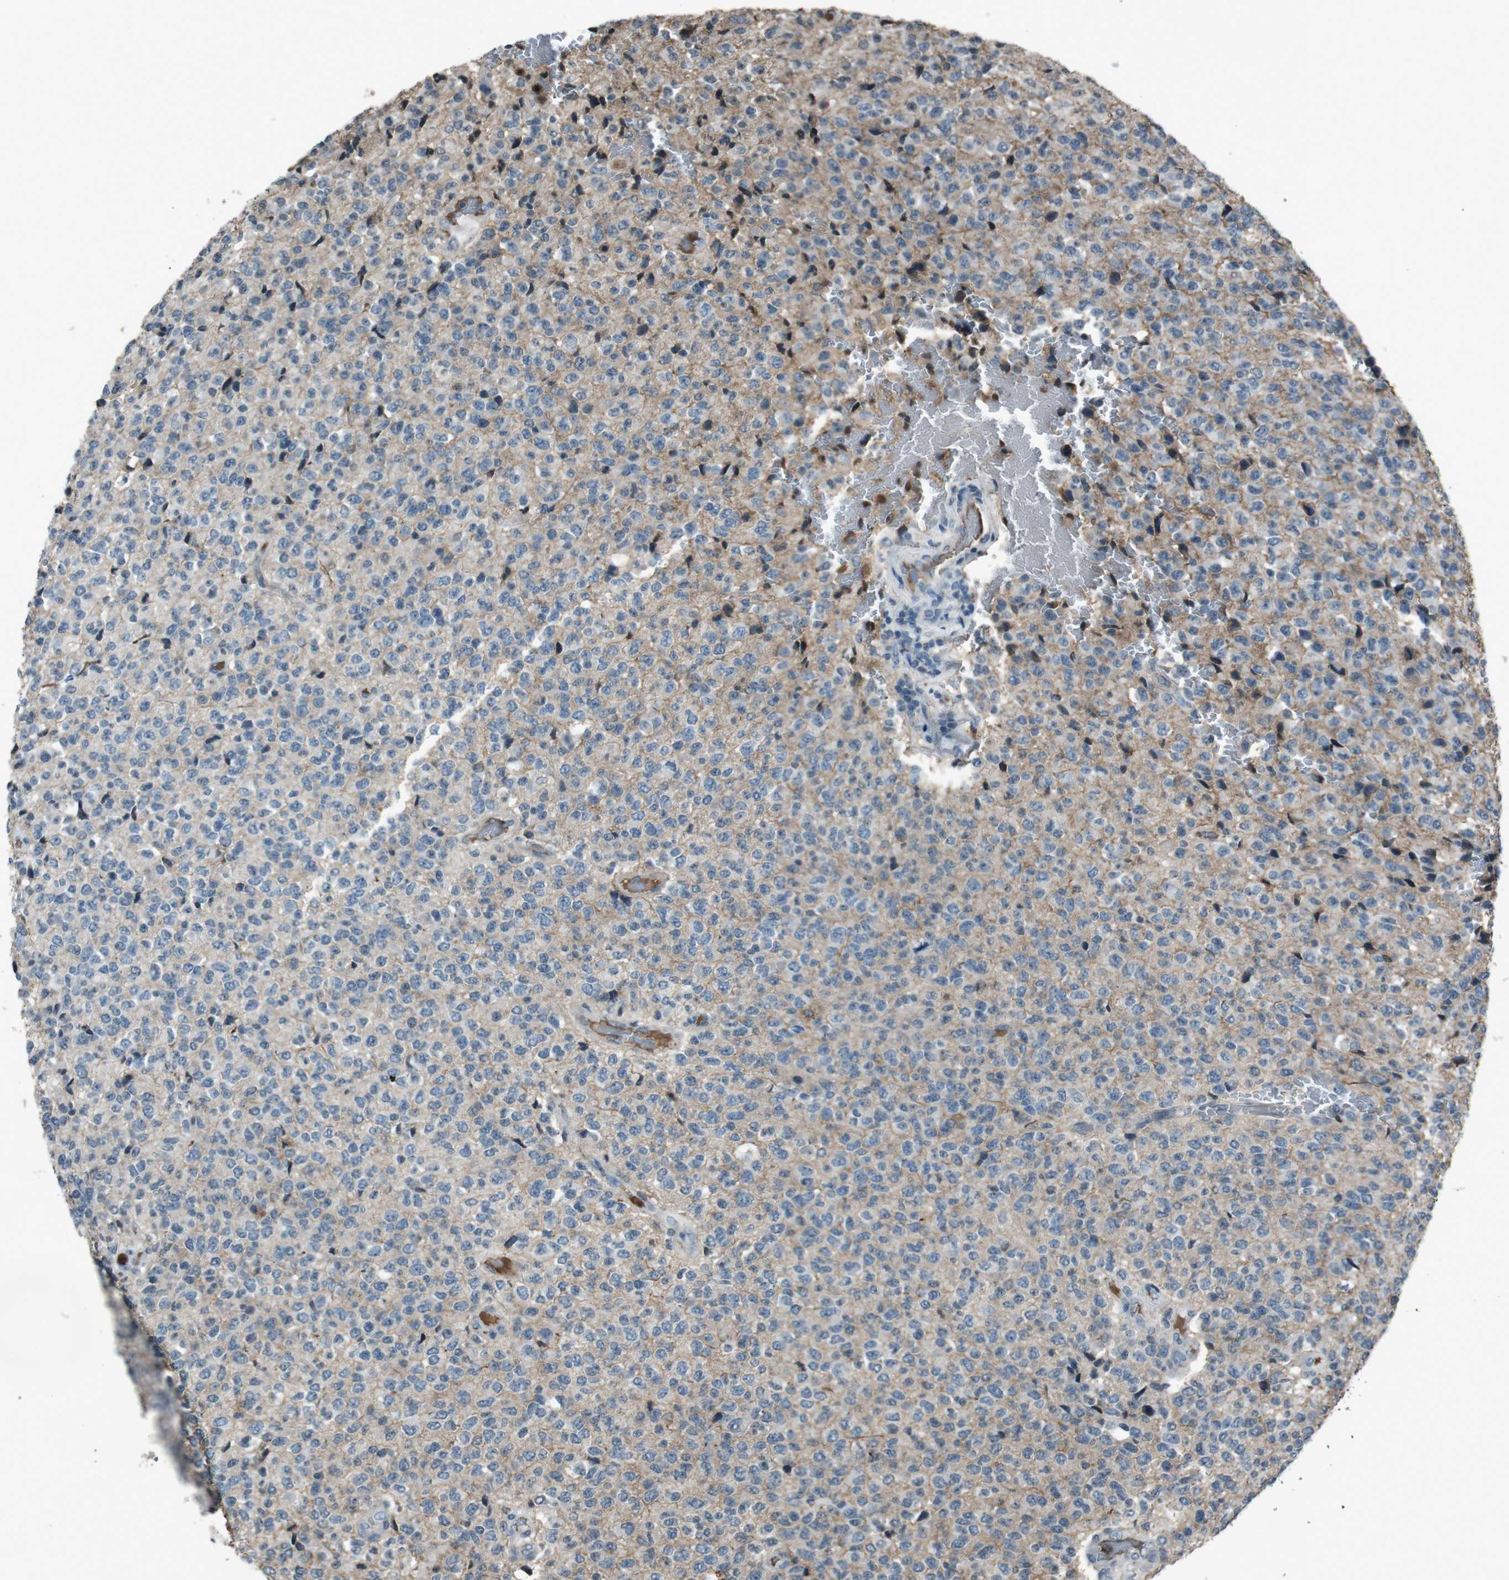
{"staining": {"intensity": "weak", "quantity": "25%-75%", "location": "cytoplasmic/membranous"}, "tissue": "glioma", "cell_type": "Tumor cells", "image_type": "cancer", "snomed": [{"axis": "morphology", "description": "Glioma, malignant, High grade"}, {"axis": "topography", "description": "pancreas cauda"}], "caption": "There is low levels of weak cytoplasmic/membranous staining in tumor cells of glioma, as demonstrated by immunohistochemical staining (brown color).", "gene": "UGT1A6", "patient": {"sex": "male", "age": 60}}